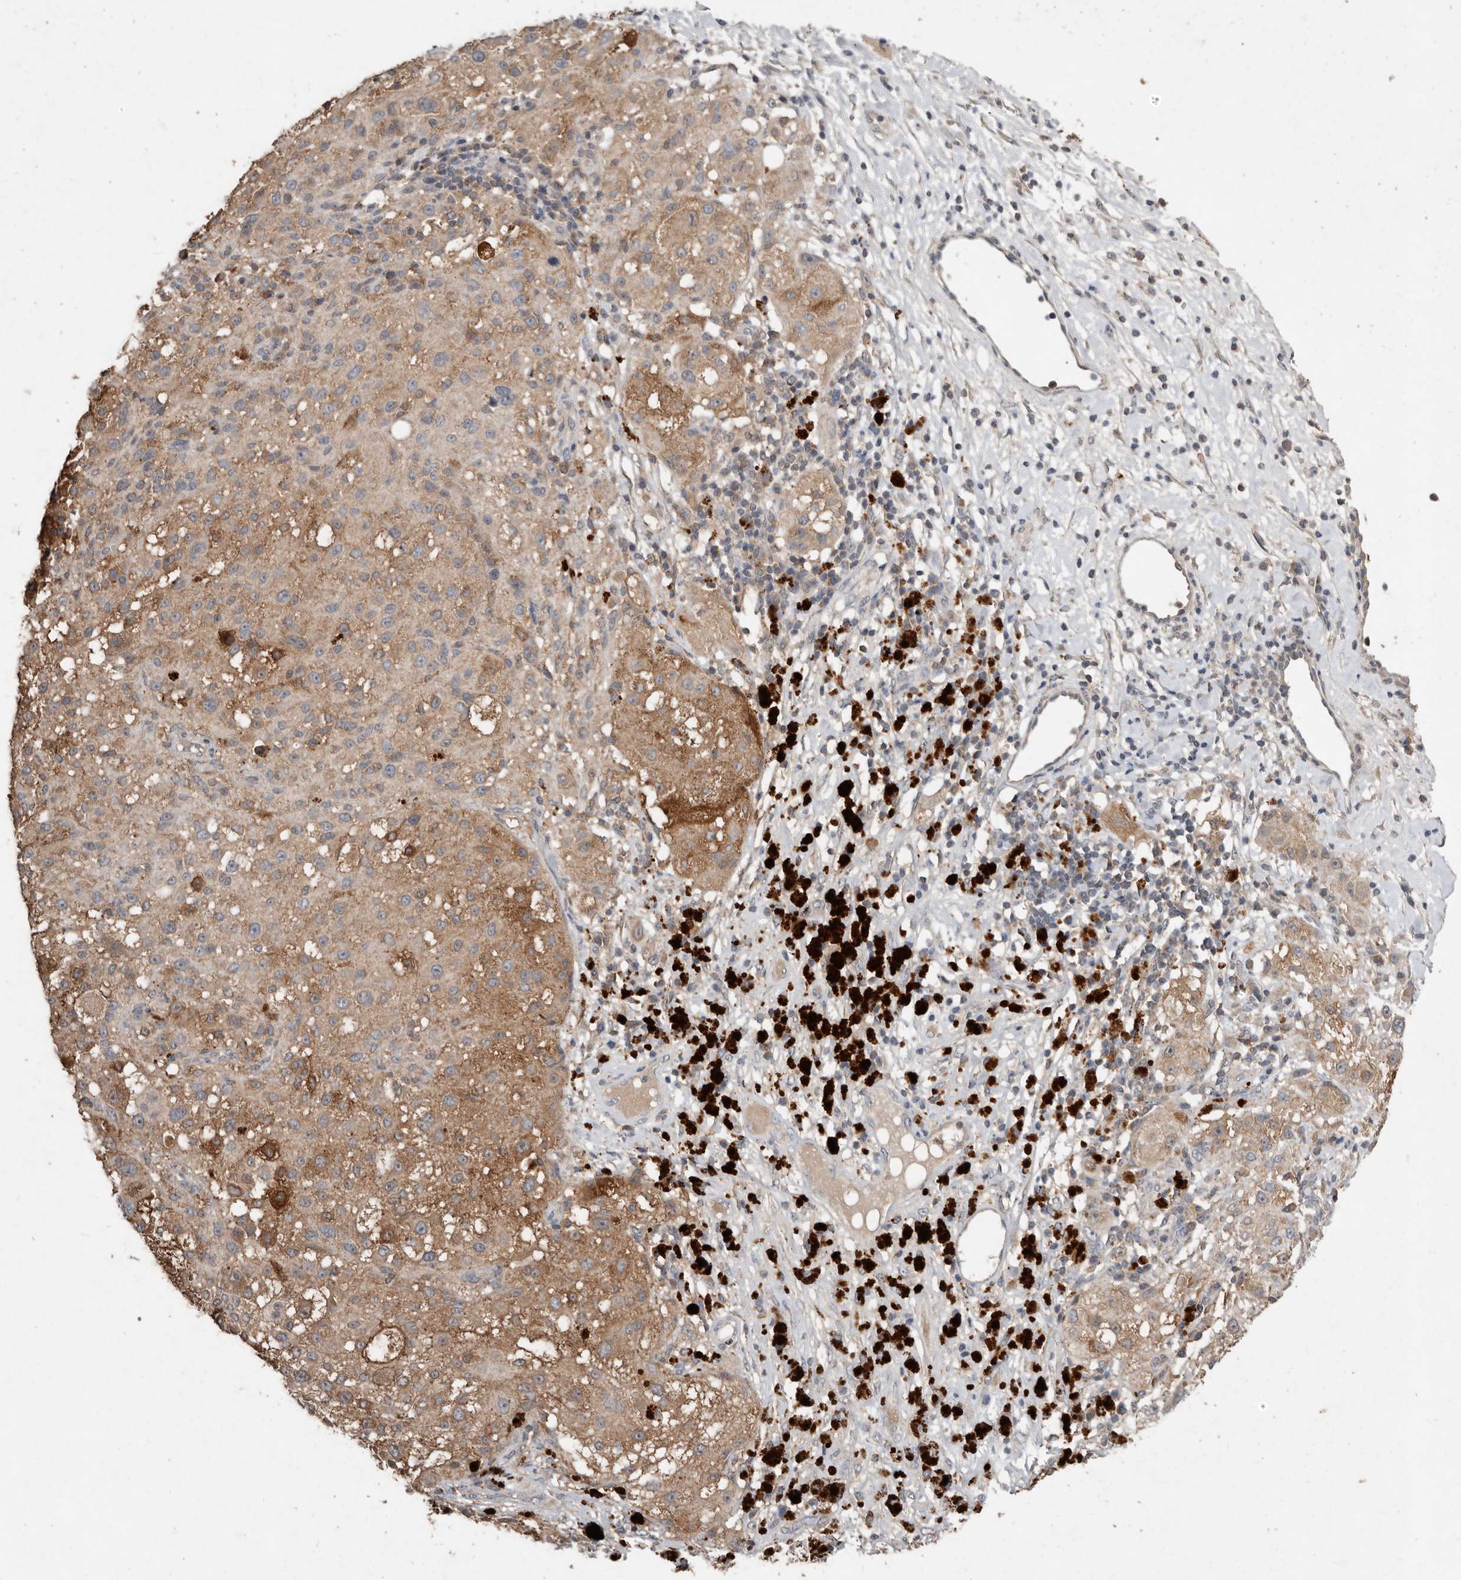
{"staining": {"intensity": "moderate", "quantity": ">75%", "location": "cytoplasmic/membranous"}, "tissue": "melanoma", "cell_type": "Tumor cells", "image_type": "cancer", "snomed": [{"axis": "morphology", "description": "Necrosis, NOS"}, {"axis": "morphology", "description": "Malignant melanoma, NOS"}, {"axis": "topography", "description": "Skin"}], "caption": "Moderate cytoplasmic/membranous positivity is seen in approximately >75% of tumor cells in malignant melanoma.", "gene": "EDEM1", "patient": {"sex": "female", "age": 87}}